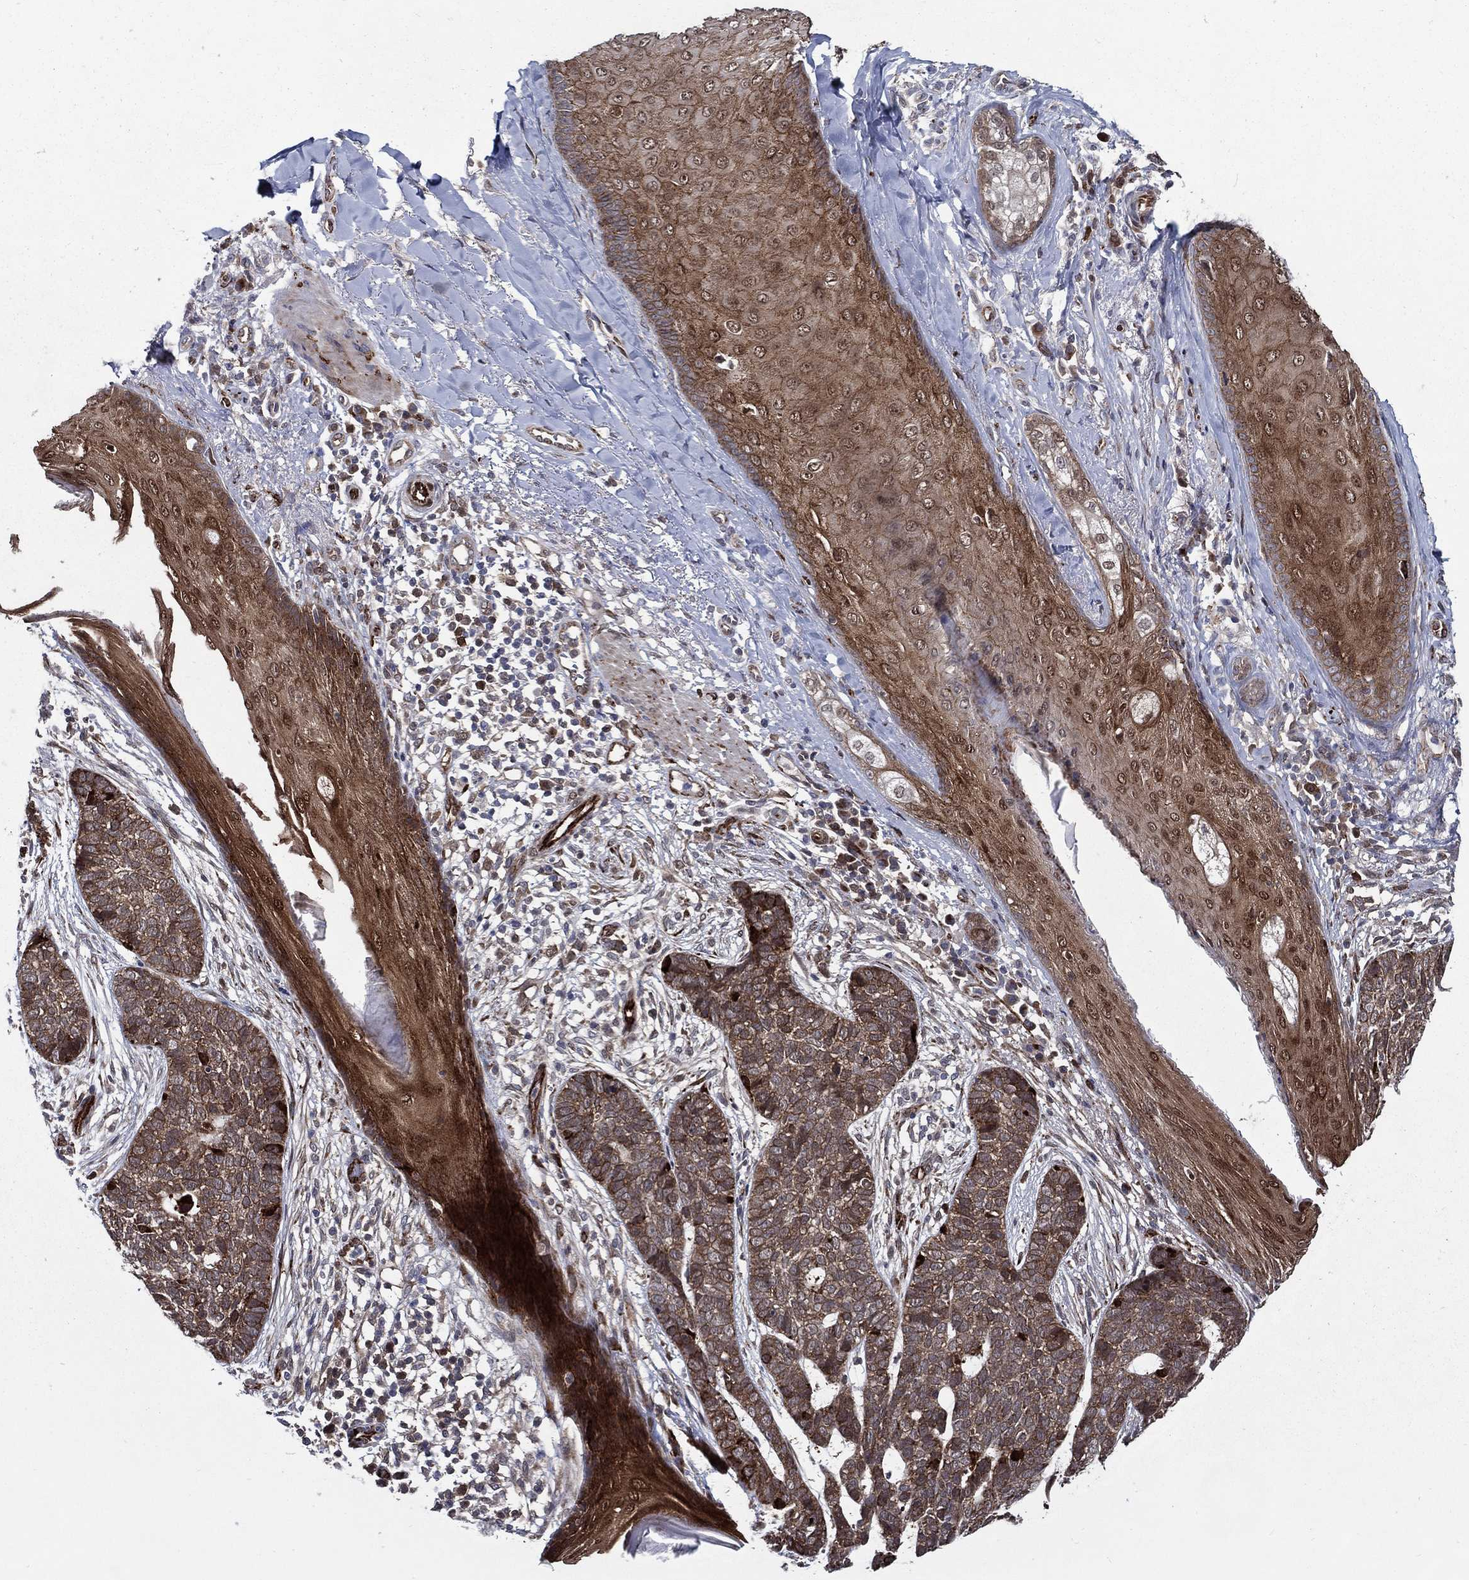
{"staining": {"intensity": "moderate", "quantity": ">75%", "location": "cytoplasmic/membranous"}, "tissue": "skin cancer", "cell_type": "Tumor cells", "image_type": "cancer", "snomed": [{"axis": "morphology", "description": "Squamous cell carcinoma, NOS"}, {"axis": "topography", "description": "Skin"}], "caption": "There is medium levels of moderate cytoplasmic/membranous expression in tumor cells of skin cancer (squamous cell carcinoma), as demonstrated by immunohistochemical staining (brown color).", "gene": "ARHGAP11A", "patient": {"sex": "male", "age": 88}}